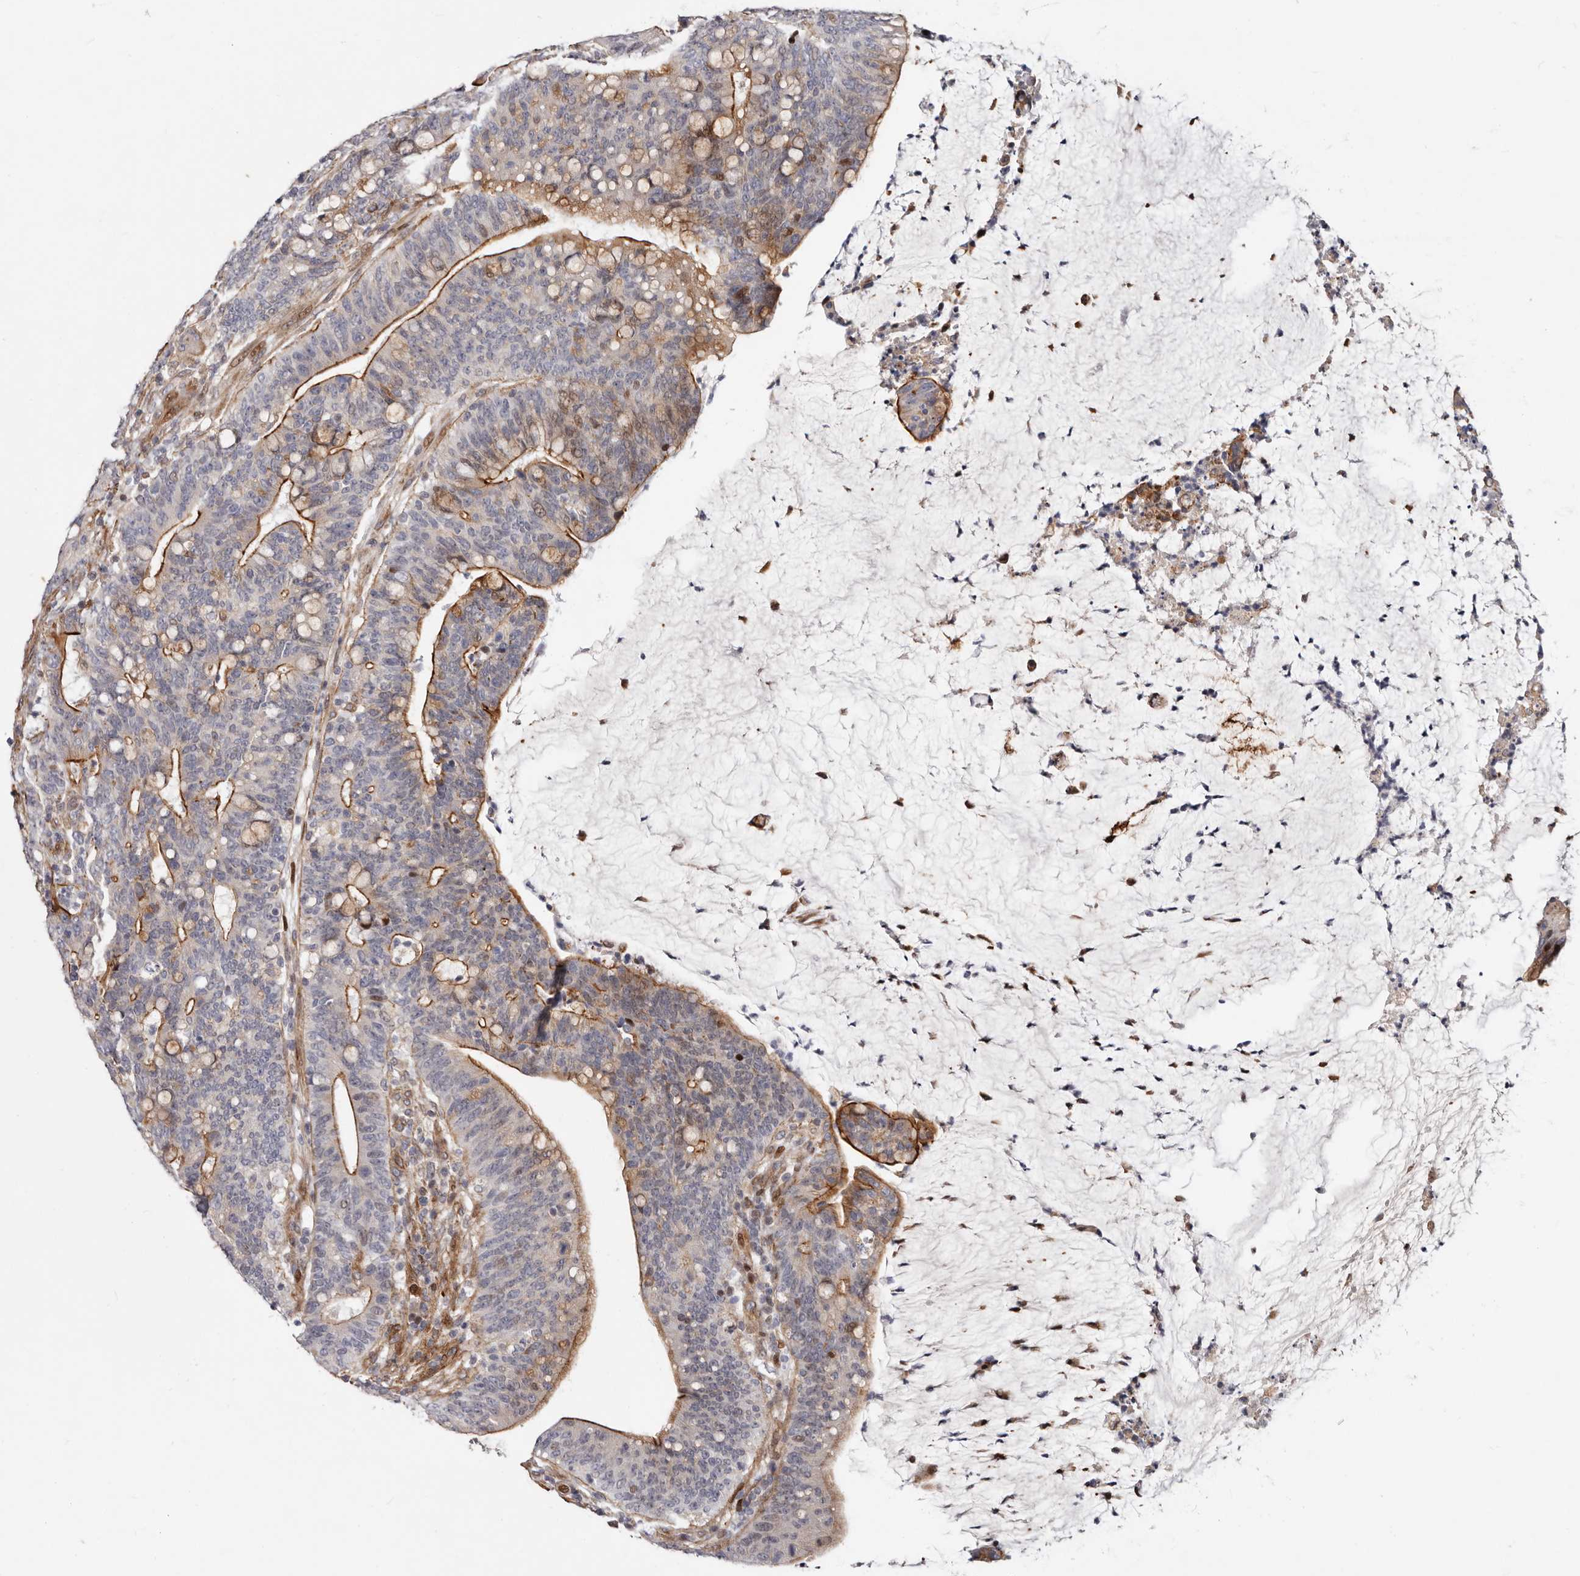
{"staining": {"intensity": "strong", "quantity": "25%-75%", "location": "cytoplasmic/membranous,nuclear"}, "tissue": "colorectal cancer", "cell_type": "Tumor cells", "image_type": "cancer", "snomed": [{"axis": "morphology", "description": "Adenocarcinoma, NOS"}, {"axis": "topography", "description": "Colon"}], "caption": "Tumor cells demonstrate high levels of strong cytoplasmic/membranous and nuclear staining in approximately 25%-75% of cells in adenocarcinoma (colorectal).", "gene": "EPHX3", "patient": {"sex": "female", "age": 66}}